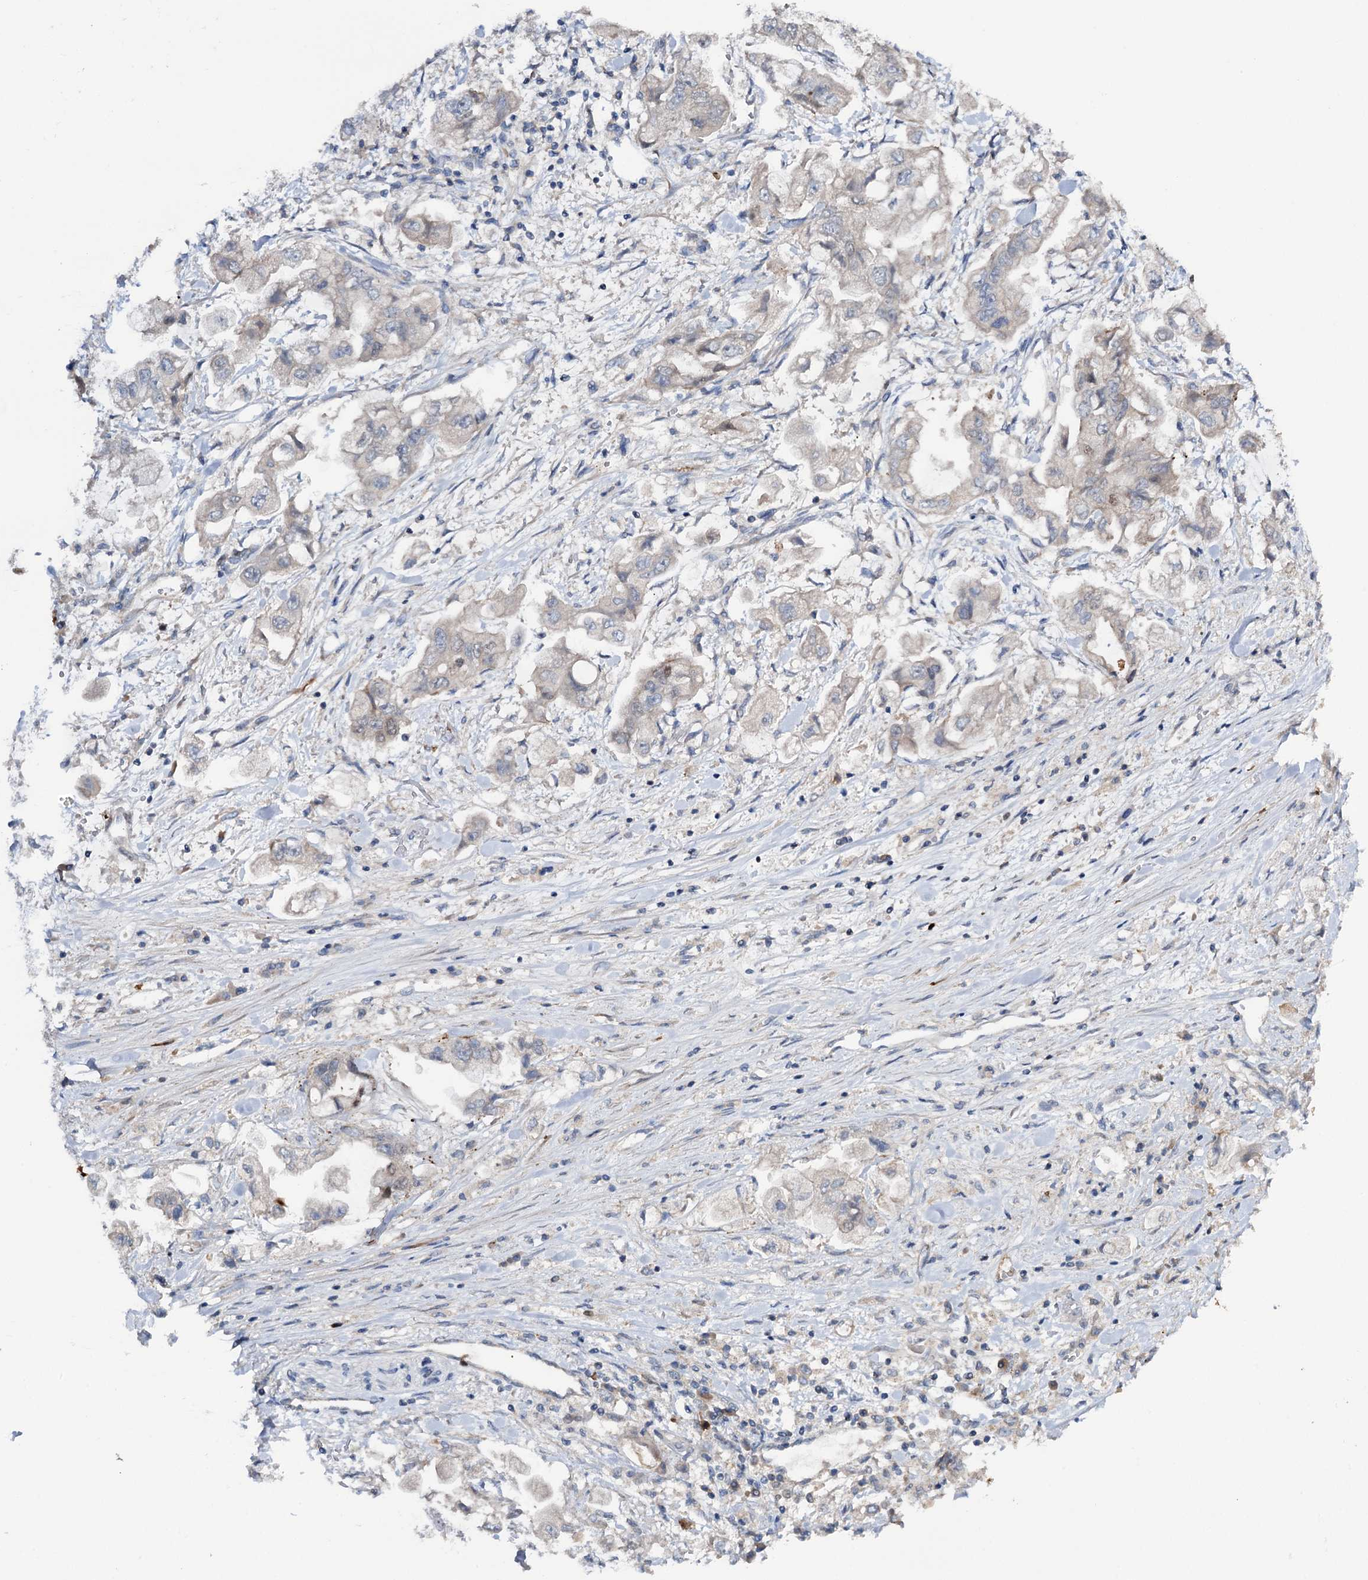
{"staining": {"intensity": "negative", "quantity": "none", "location": "none"}, "tissue": "stomach cancer", "cell_type": "Tumor cells", "image_type": "cancer", "snomed": [{"axis": "morphology", "description": "Adenocarcinoma, NOS"}, {"axis": "topography", "description": "Stomach"}], "caption": "High magnification brightfield microscopy of adenocarcinoma (stomach) stained with DAB (3,3'-diaminobenzidine) (brown) and counterstained with hematoxylin (blue): tumor cells show no significant positivity.", "gene": "NCAPD2", "patient": {"sex": "male", "age": 62}}